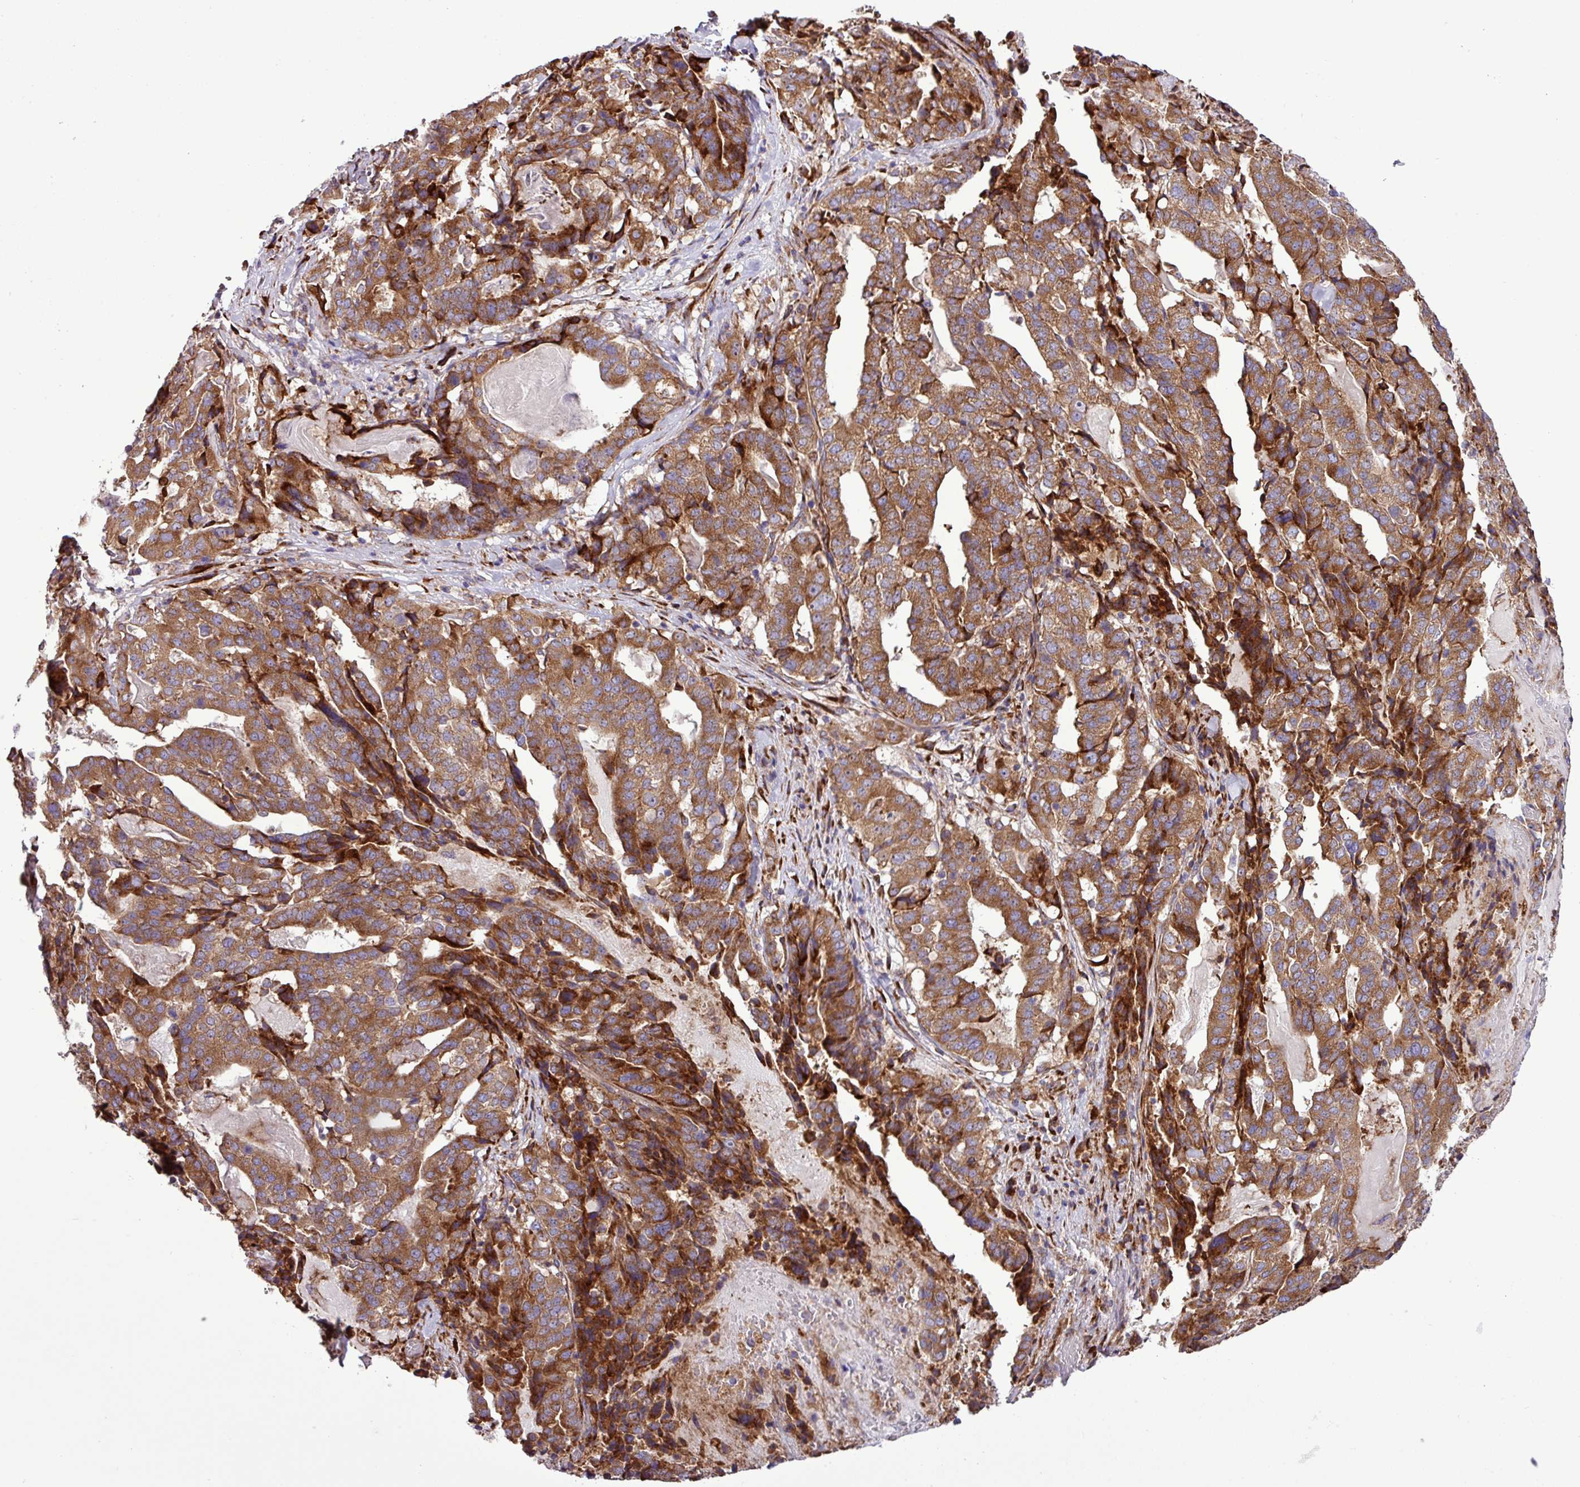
{"staining": {"intensity": "moderate", "quantity": ">75%", "location": "cytoplasmic/membranous"}, "tissue": "stomach cancer", "cell_type": "Tumor cells", "image_type": "cancer", "snomed": [{"axis": "morphology", "description": "Adenocarcinoma, NOS"}, {"axis": "topography", "description": "Stomach"}], "caption": "Brown immunohistochemical staining in human stomach cancer (adenocarcinoma) shows moderate cytoplasmic/membranous positivity in about >75% of tumor cells. Using DAB (brown) and hematoxylin (blue) stains, captured at high magnification using brightfield microscopy.", "gene": "RPL13", "patient": {"sex": "male", "age": 48}}